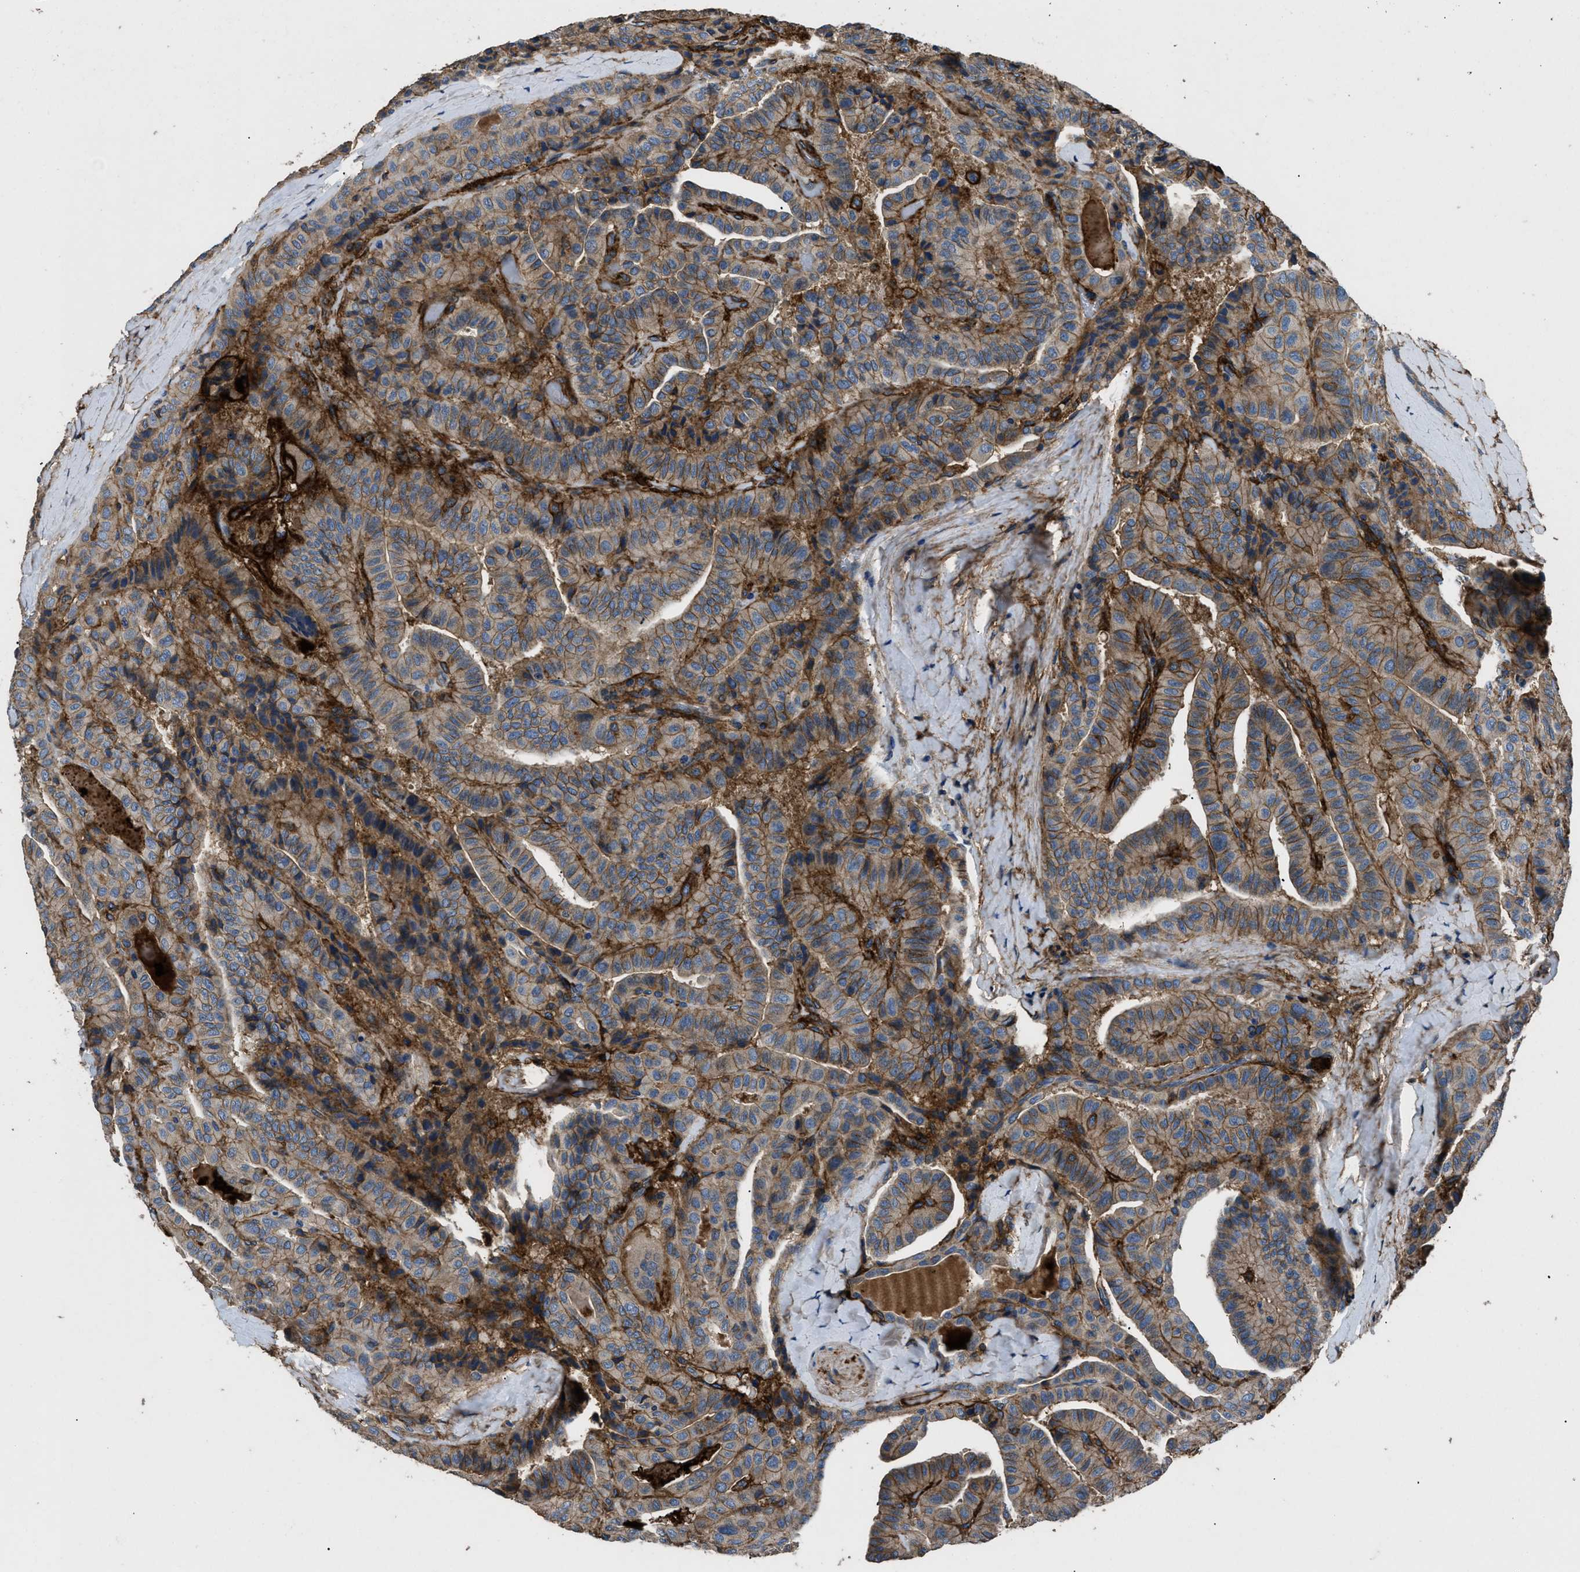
{"staining": {"intensity": "moderate", "quantity": ">75%", "location": "cytoplasmic/membranous"}, "tissue": "thyroid cancer", "cell_type": "Tumor cells", "image_type": "cancer", "snomed": [{"axis": "morphology", "description": "Papillary adenocarcinoma, NOS"}, {"axis": "topography", "description": "Thyroid gland"}], "caption": "Immunohistochemical staining of human thyroid papillary adenocarcinoma reveals medium levels of moderate cytoplasmic/membranous protein expression in approximately >75% of tumor cells.", "gene": "CD276", "patient": {"sex": "male", "age": 77}}